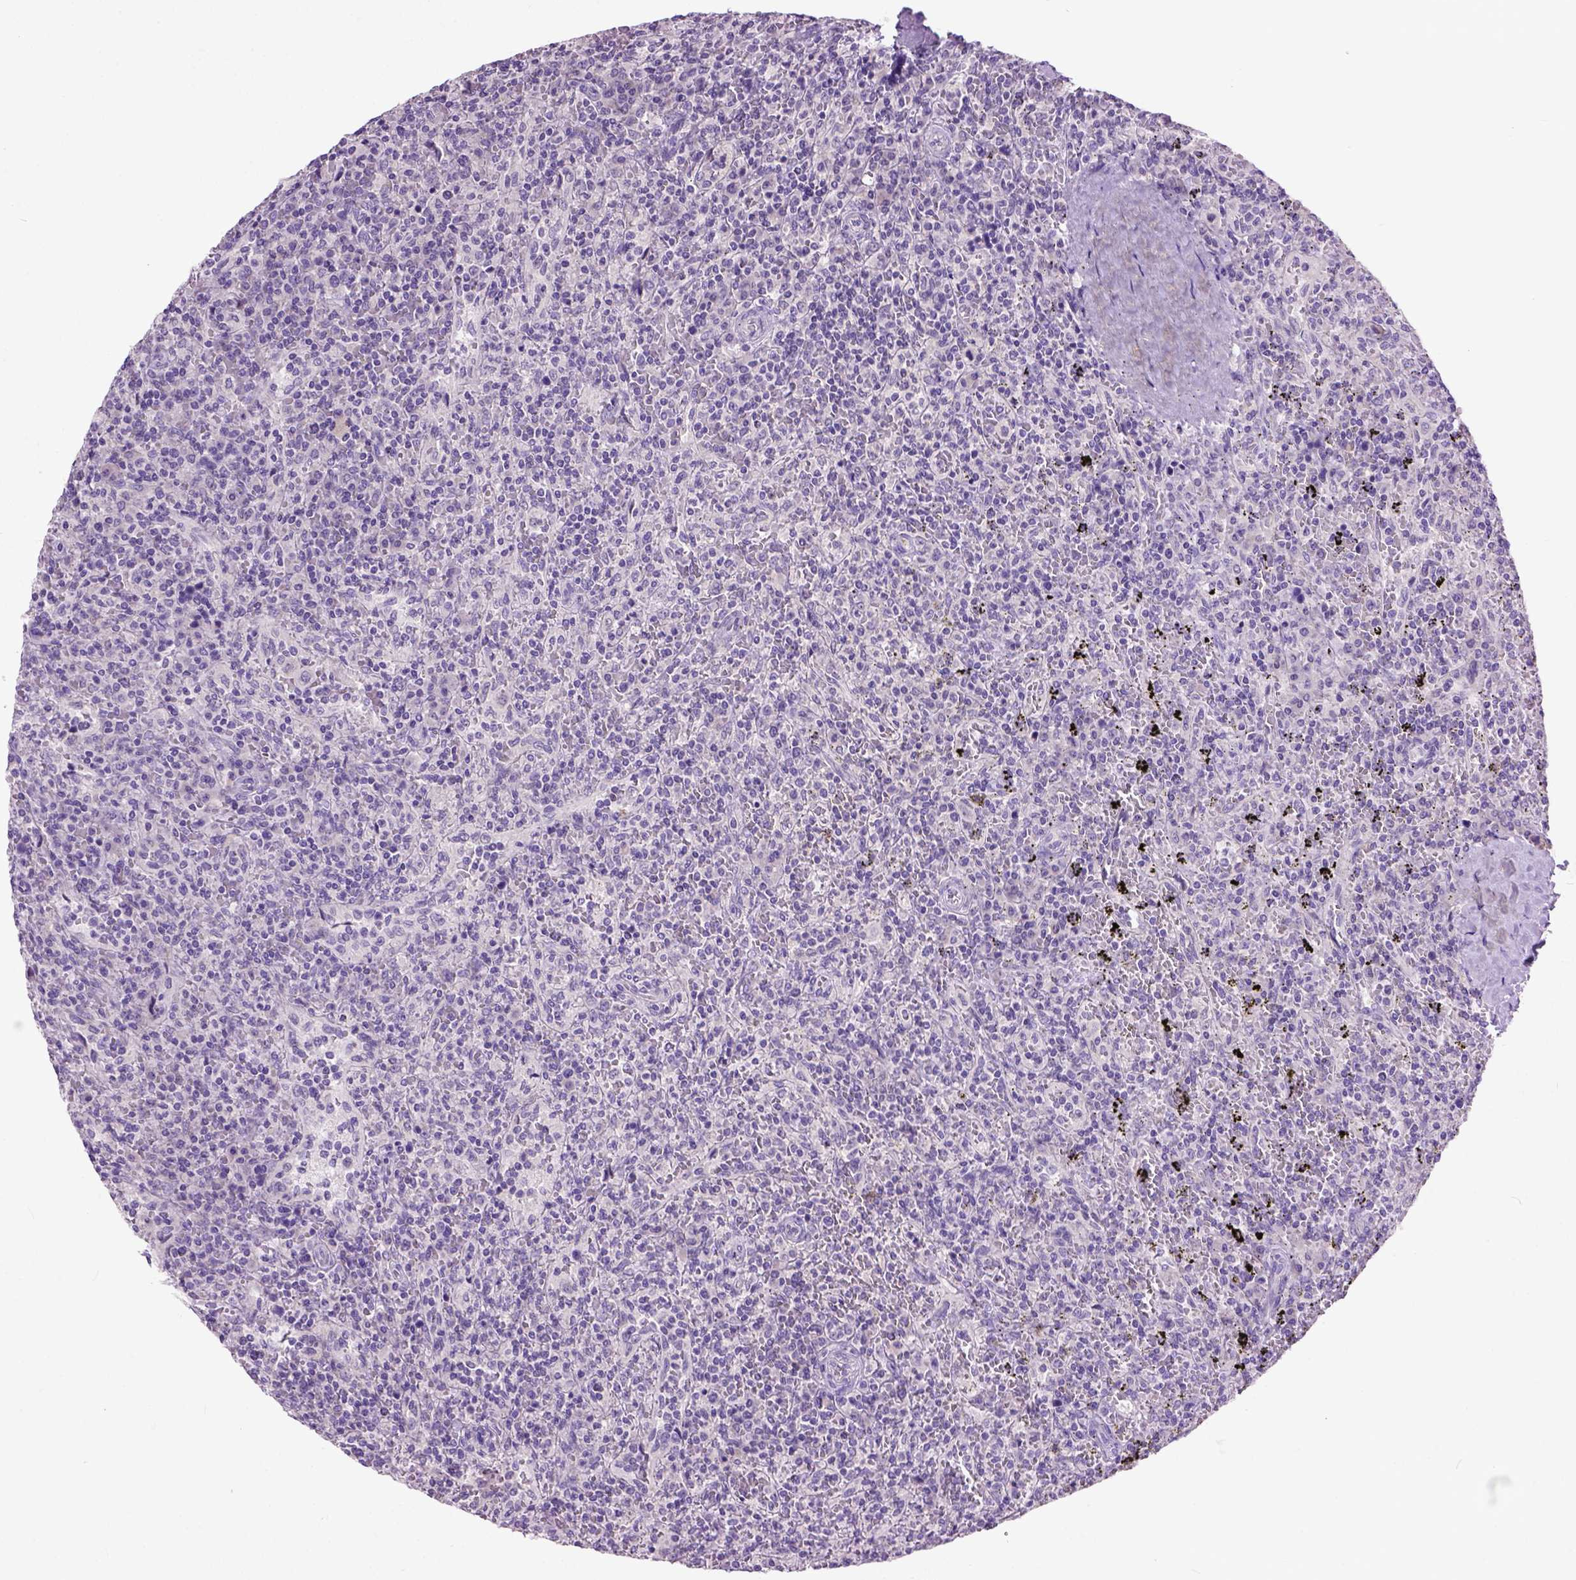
{"staining": {"intensity": "negative", "quantity": "none", "location": "none"}, "tissue": "lymphoma", "cell_type": "Tumor cells", "image_type": "cancer", "snomed": [{"axis": "morphology", "description": "Malignant lymphoma, non-Hodgkin's type, Low grade"}, {"axis": "topography", "description": "Spleen"}], "caption": "Protein analysis of lymphoma displays no significant positivity in tumor cells.", "gene": "MAPT", "patient": {"sex": "male", "age": 62}}